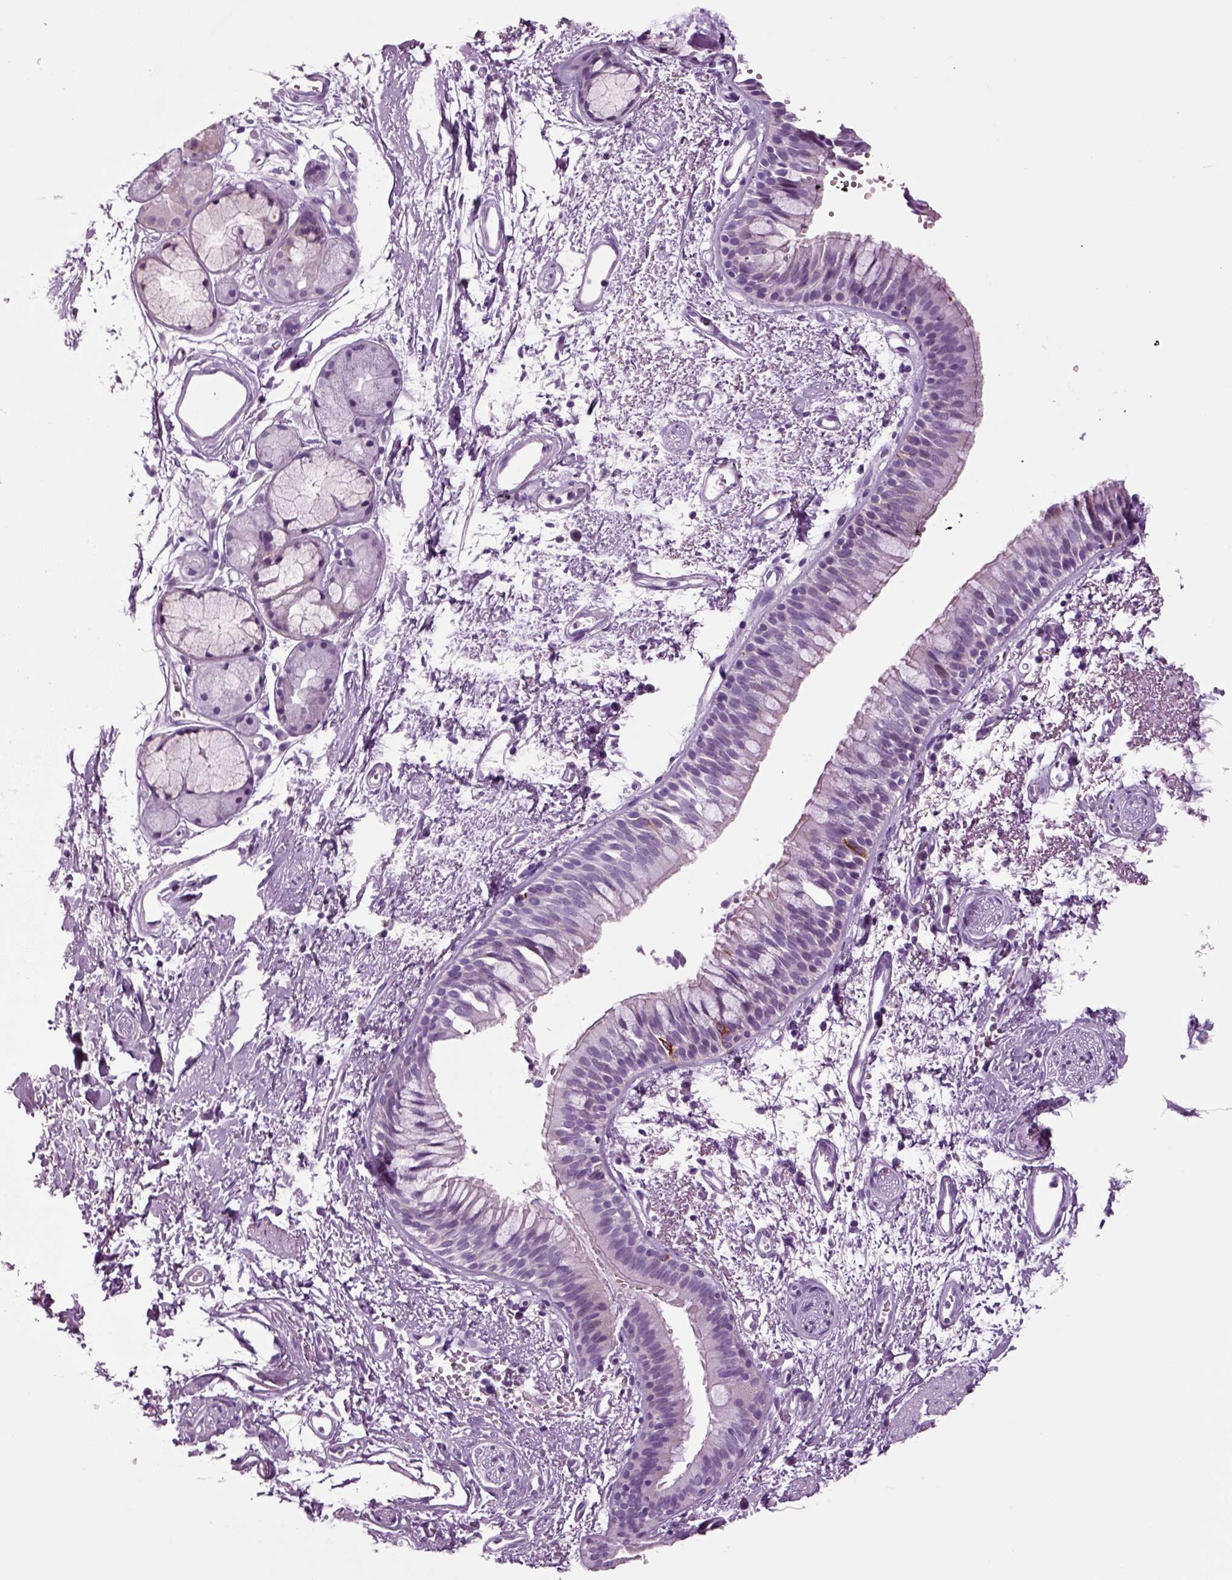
{"staining": {"intensity": "moderate", "quantity": "<25%", "location": "cytoplasmic/membranous"}, "tissue": "bronchus", "cell_type": "Respiratory epithelial cells", "image_type": "normal", "snomed": [{"axis": "morphology", "description": "Normal tissue, NOS"}, {"axis": "topography", "description": "Cartilage tissue"}, {"axis": "topography", "description": "Bronchus"}], "caption": "An immunohistochemistry (IHC) micrograph of normal tissue is shown. Protein staining in brown labels moderate cytoplasmic/membranous positivity in bronchus within respiratory epithelial cells.", "gene": "ARHGAP11A", "patient": {"sex": "male", "age": 66}}